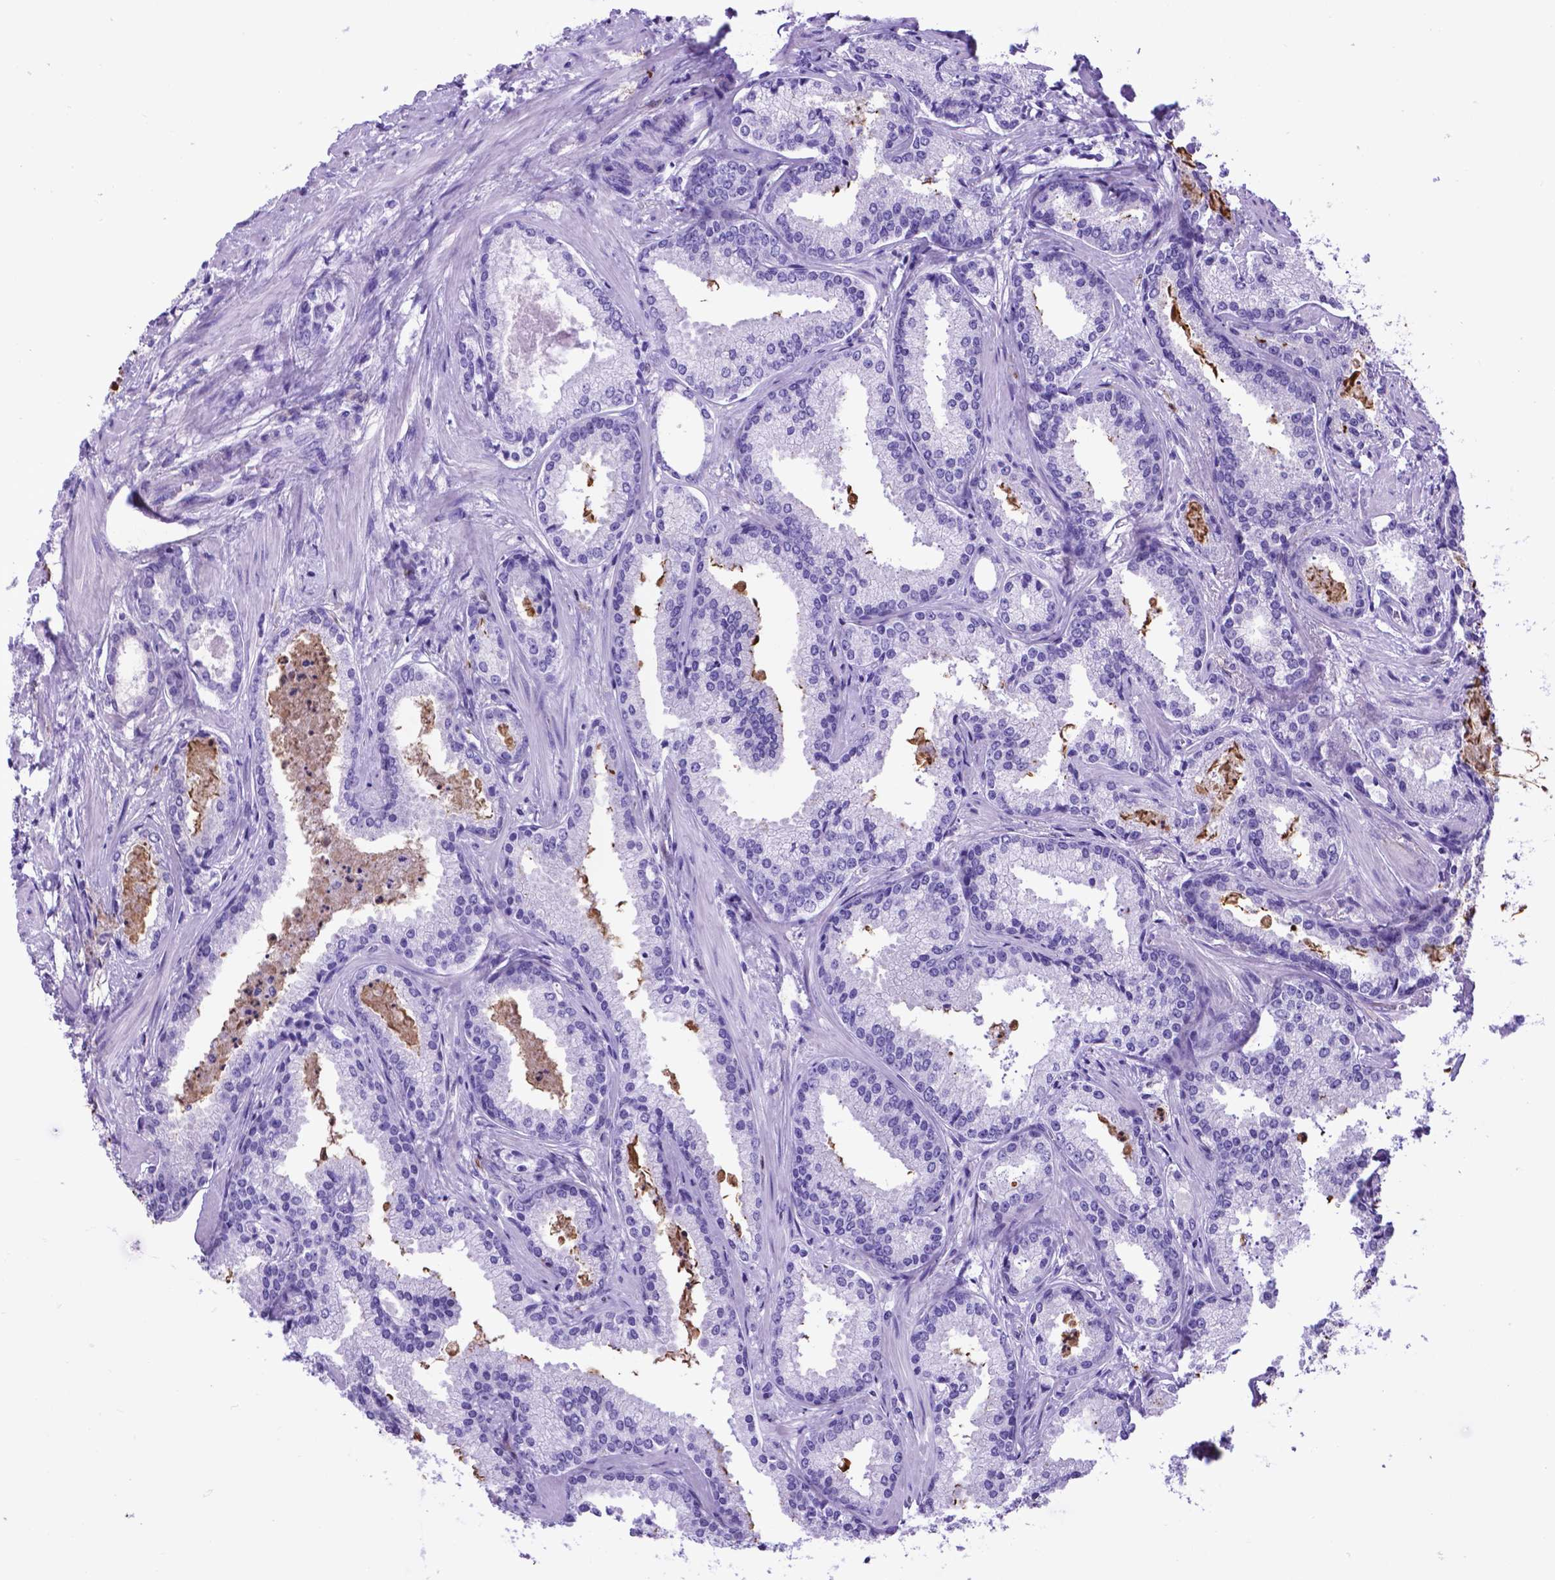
{"staining": {"intensity": "negative", "quantity": "none", "location": "none"}, "tissue": "prostate cancer", "cell_type": "Tumor cells", "image_type": "cancer", "snomed": [{"axis": "morphology", "description": "Adenocarcinoma, Low grade"}, {"axis": "topography", "description": "Prostate"}], "caption": "This is an IHC photomicrograph of human prostate cancer (low-grade adenocarcinoma). There is no positivity in tumor cells.", "gene": "LZTR1", "patient": {"sex": "male", "age": 56}}